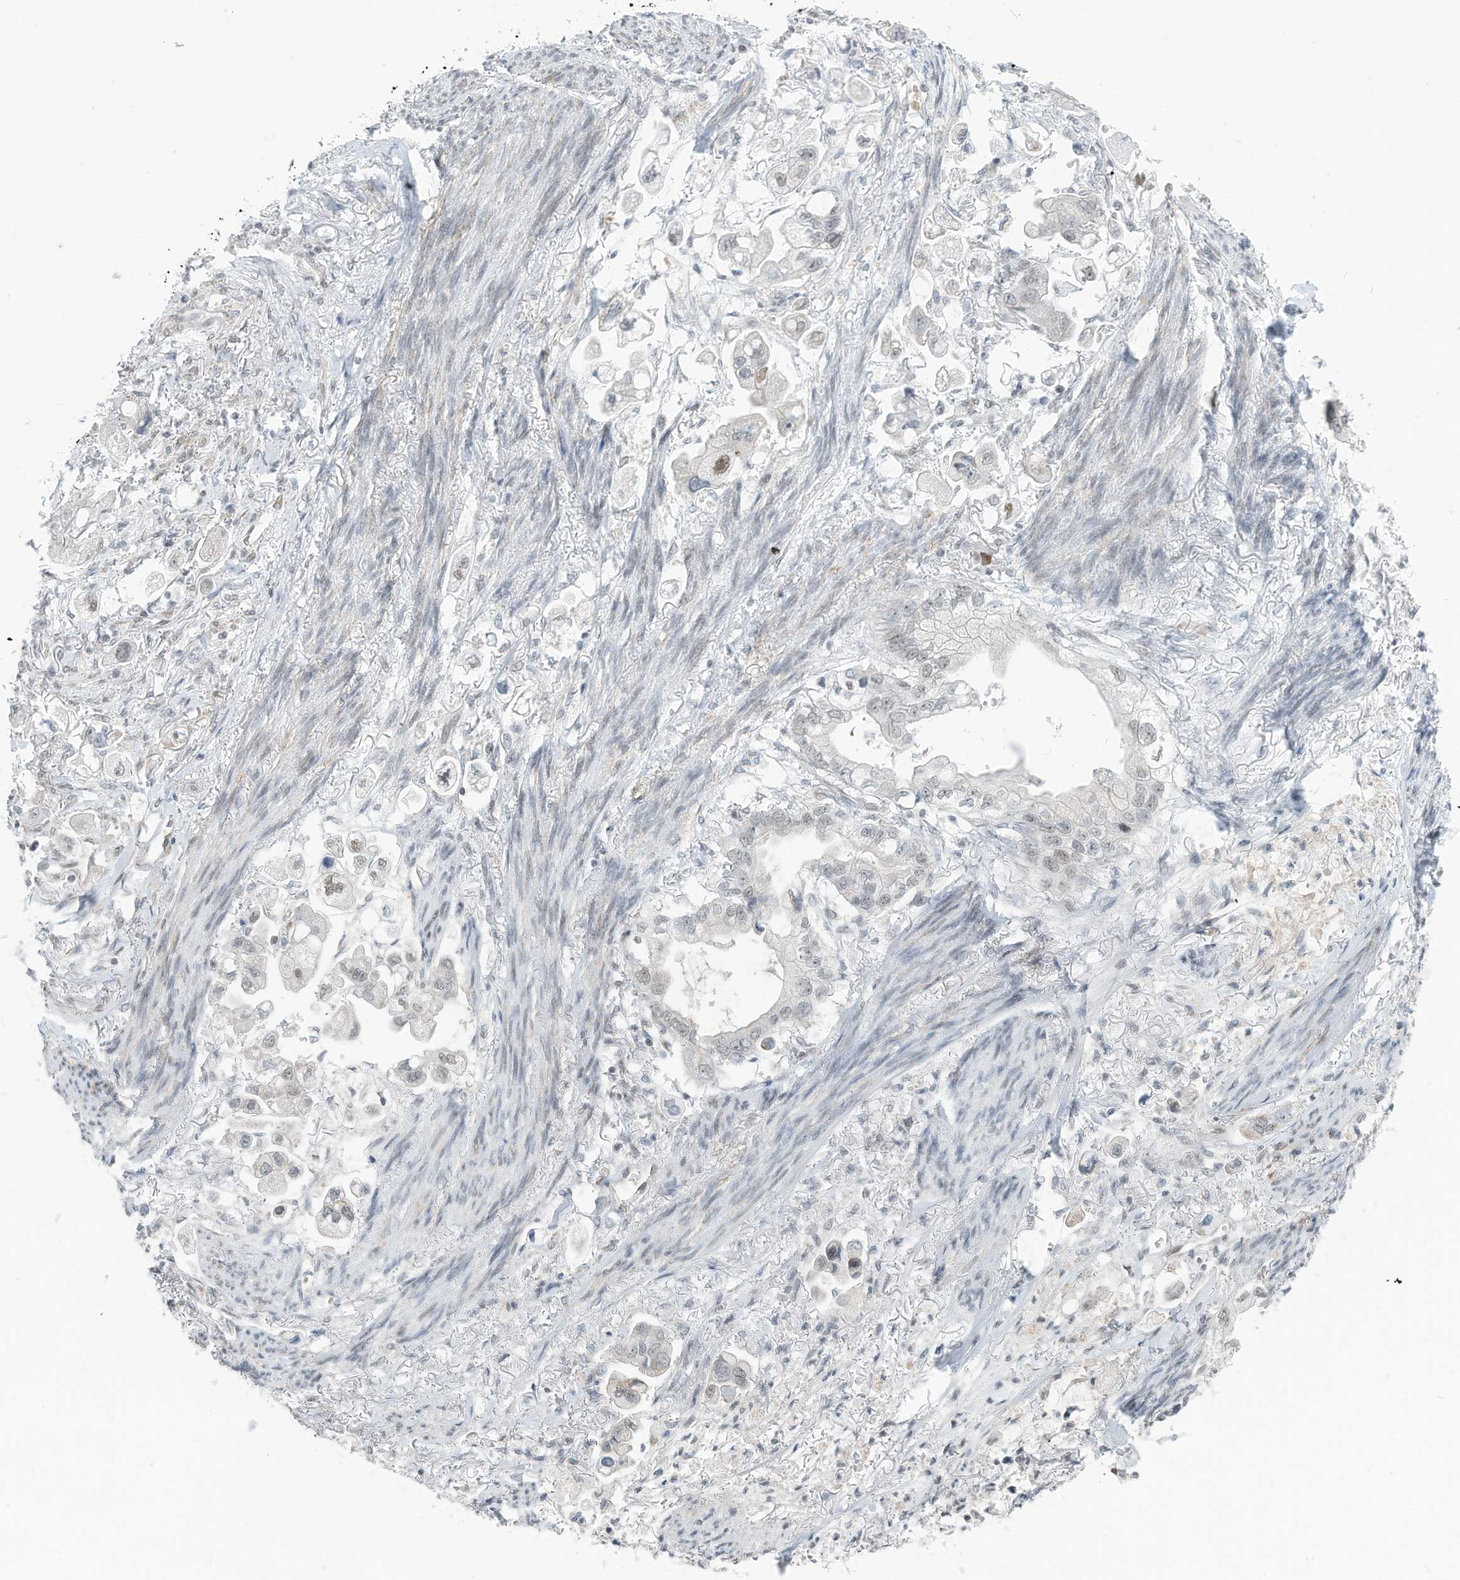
{"staining": {"intensity": "negative", "quantity": "none", "location": "none"}, "tissue": "stomach cancer", "cell_type": "Tumor cells", "image_type": "cancer", "snomed": [{"axis": "morphology", "description": "Adenocarcinoma, NOS"}, {"axis": "topography", "description": "Stomach"}], "caption": "Protein analysis of stomach cancer reveals no significant positivity in tumor cells. Brightfield microscopy of immunohistochemistry stained with DAB (brown) and hematoxylin (blue), captured at high magnification.", "gene": "SARNP", "patient": {"sex": "male", "age": 62}}